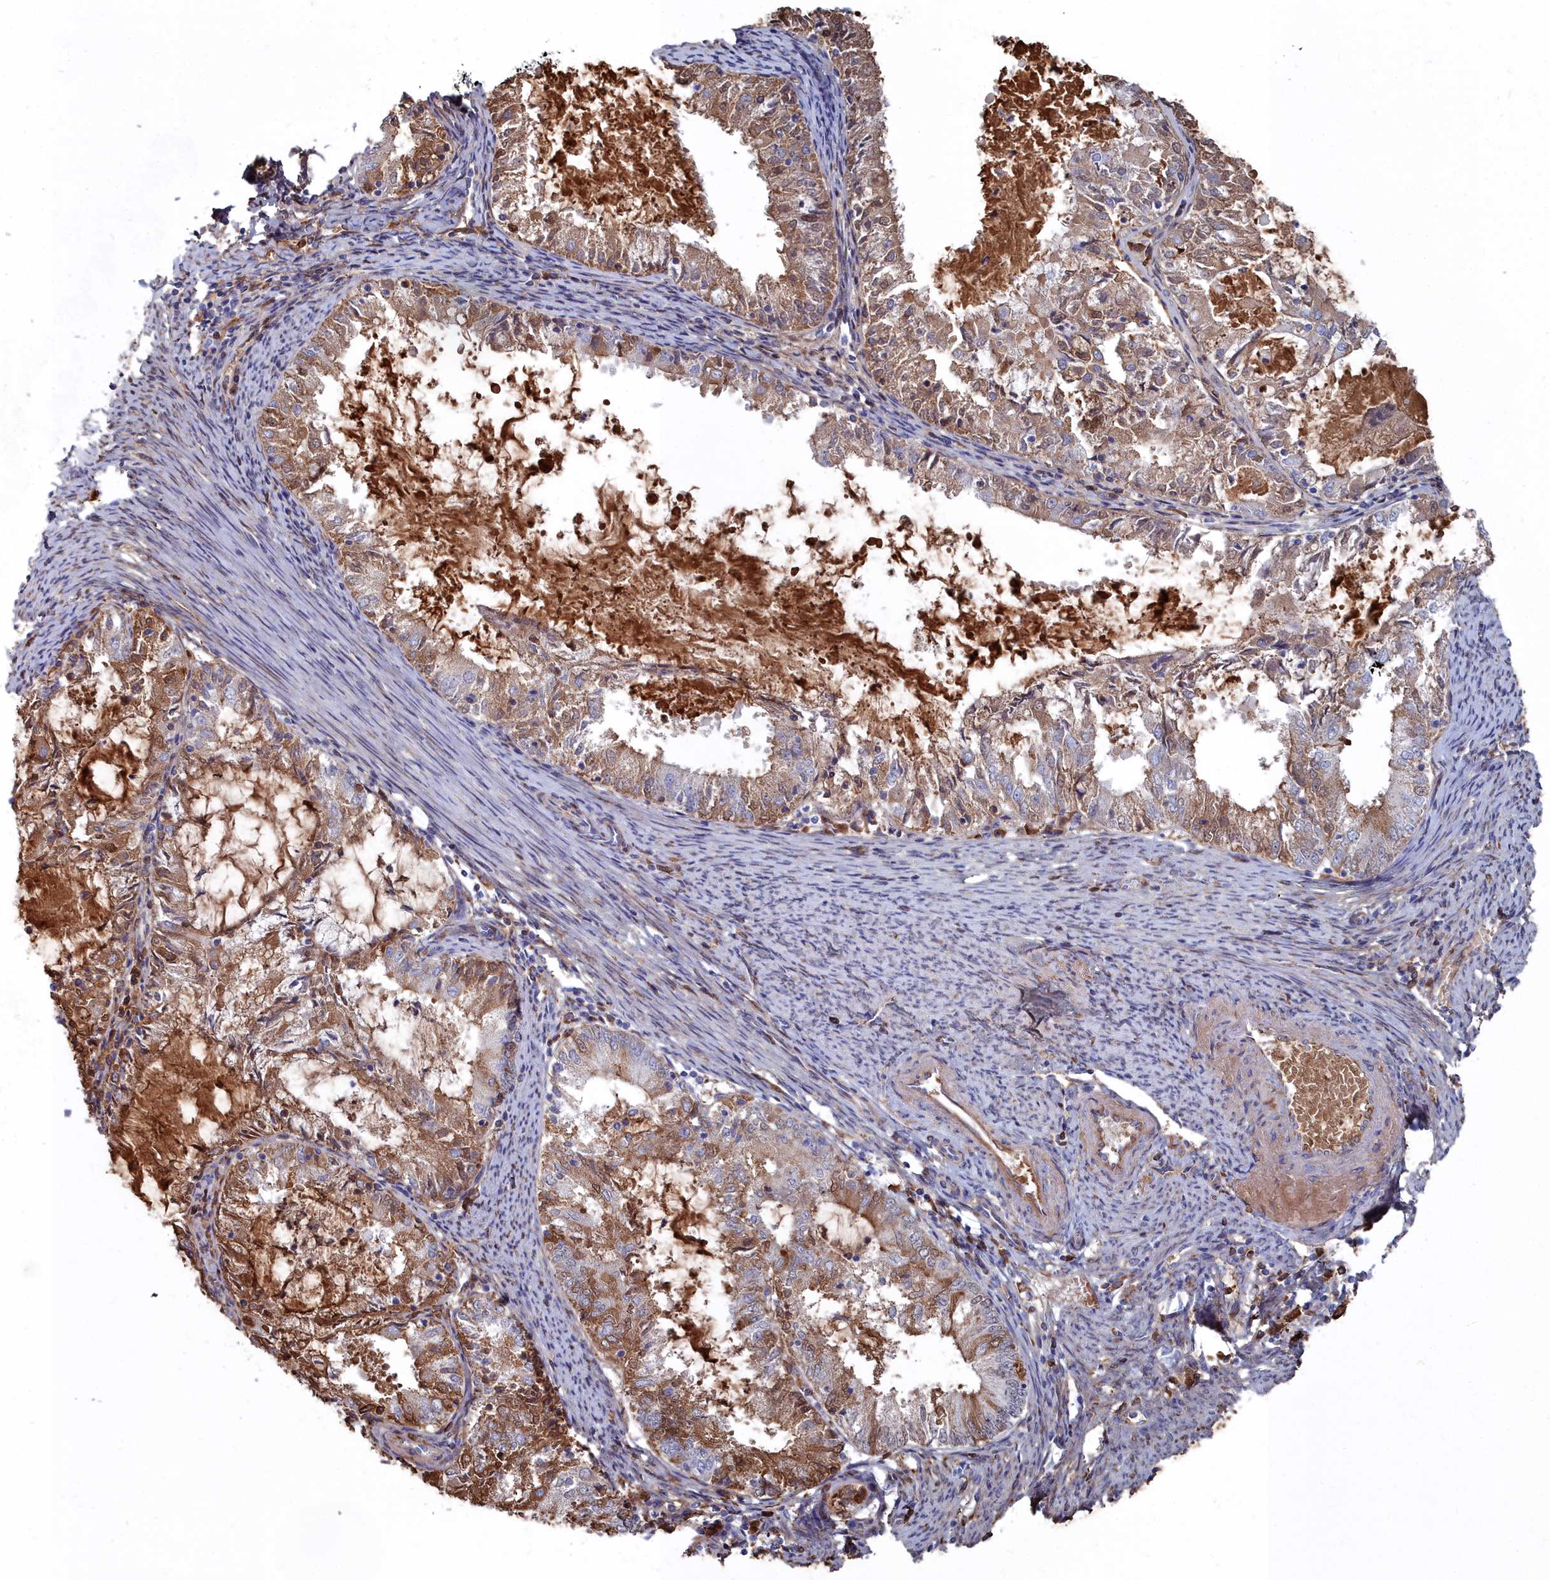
{"staining": {"intensity": "moderate", "quantity": "25%-75%", "location": "cytoplasmic/membranous"}, "tissue": "endometrial cancer", "cell_type": "Tumor cells", "image_type": "cancer", "snomed": [{"axis": "morphology", "description": "Adenocarcinoma, NOS"}, {"axis": "topography", "description": "Endometrium"}], "caption": "The micrograph exhibits a brown stain indicating the presence of a protein in the cytoplasmic/membranous of tumor cells in endometrial cancer.", "gene": "SHISAL2A", "patient": {"sex": "female", "age": 57}}